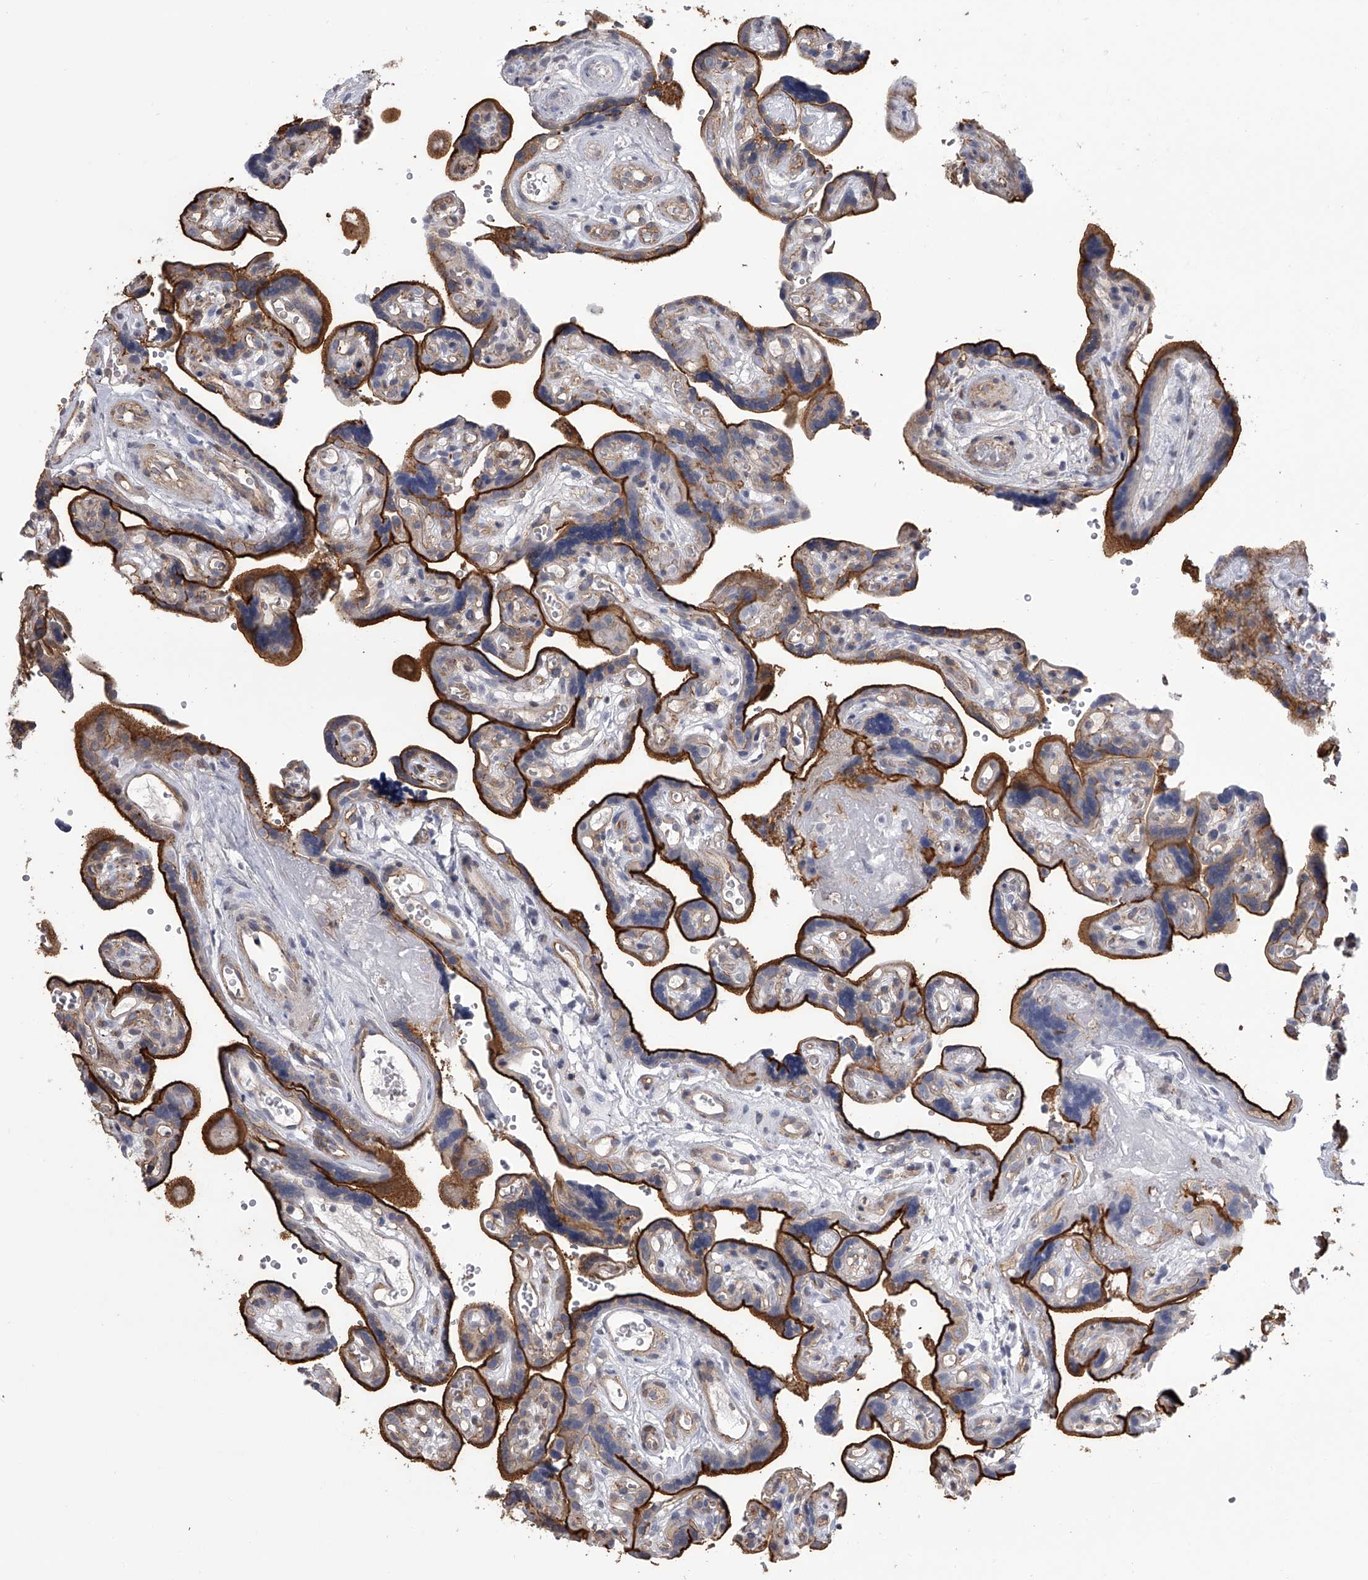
{"staining": {"intensity": "weak", "quantity": "<25%", "location": "cytoplasmic/membranous"}, "tissue": "placenta", "cell_type": "Decidual cells", "image_type": "normal", "snomed": [{"axis": "morphology", "description": "Normal tissue, NOS"}, {"axis": "topography", "description": "Placenta"}], "caption": "Decidual cells show no significant staining in benign placenta. (DAB (3,3'-diaminobenzidine) immunohistochemistry (IHC) with hematoxylin counter stain).", "gene": "TASP1", "patient": {"sex": "female", "age": 30}}